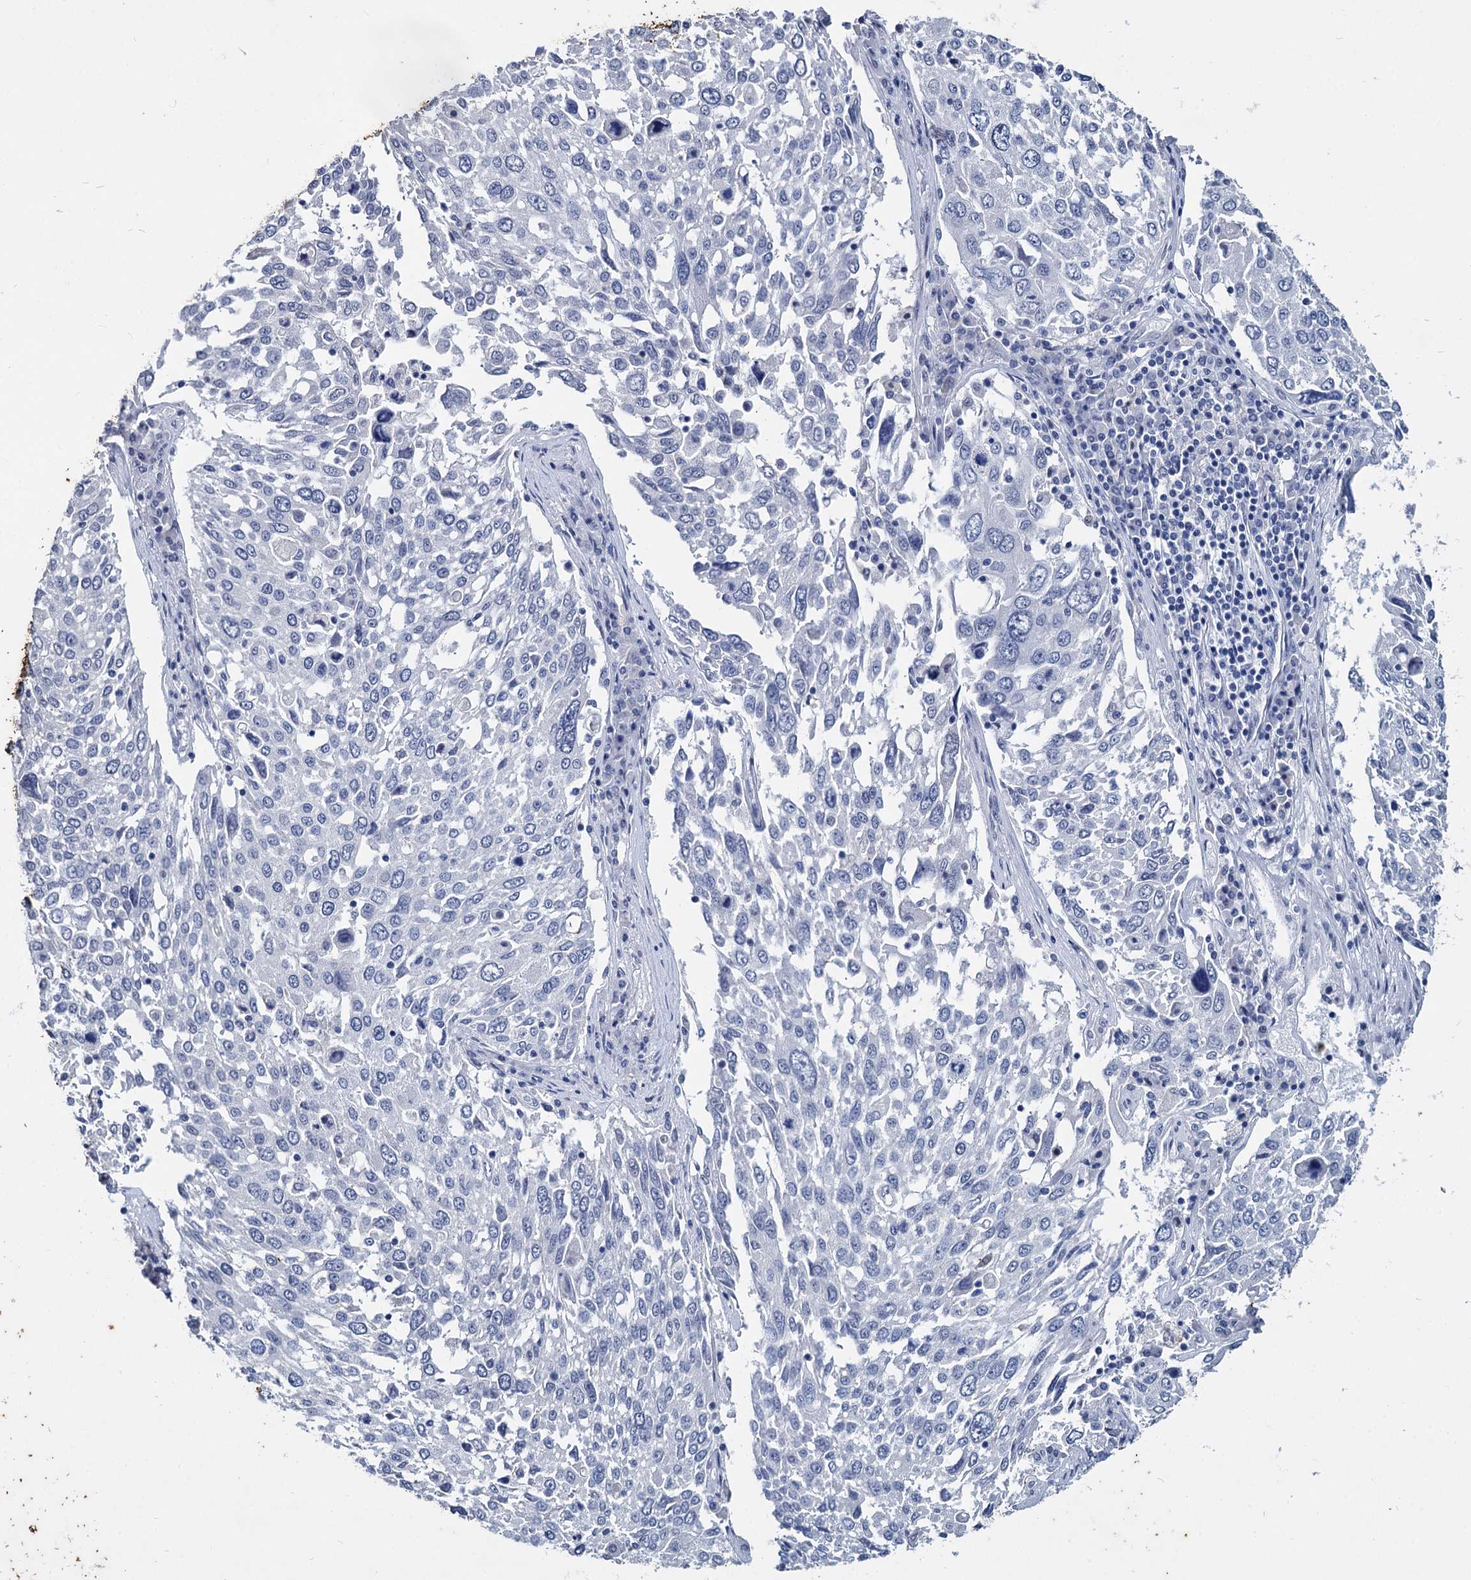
{"staining": {"intensity": "negative", "quantity": "none", "location": "none"}, "tissue": "lung cancer", "cell_type": "Tumor cells", "image_type": "cancer", "snomed": [{"axis": "morphology", "description": "Squamous cell carcinoma, NOS"}, {"axis": "topography", "description": "Lung"}], "caption": "This is an immunohistochemistry (IHC) photomicrograph of squamous cell carcinoma (lung). There is no expression in tumor cells.", "gene": "MAGEA4", "patient": {"sex": "male", "age": 65}}